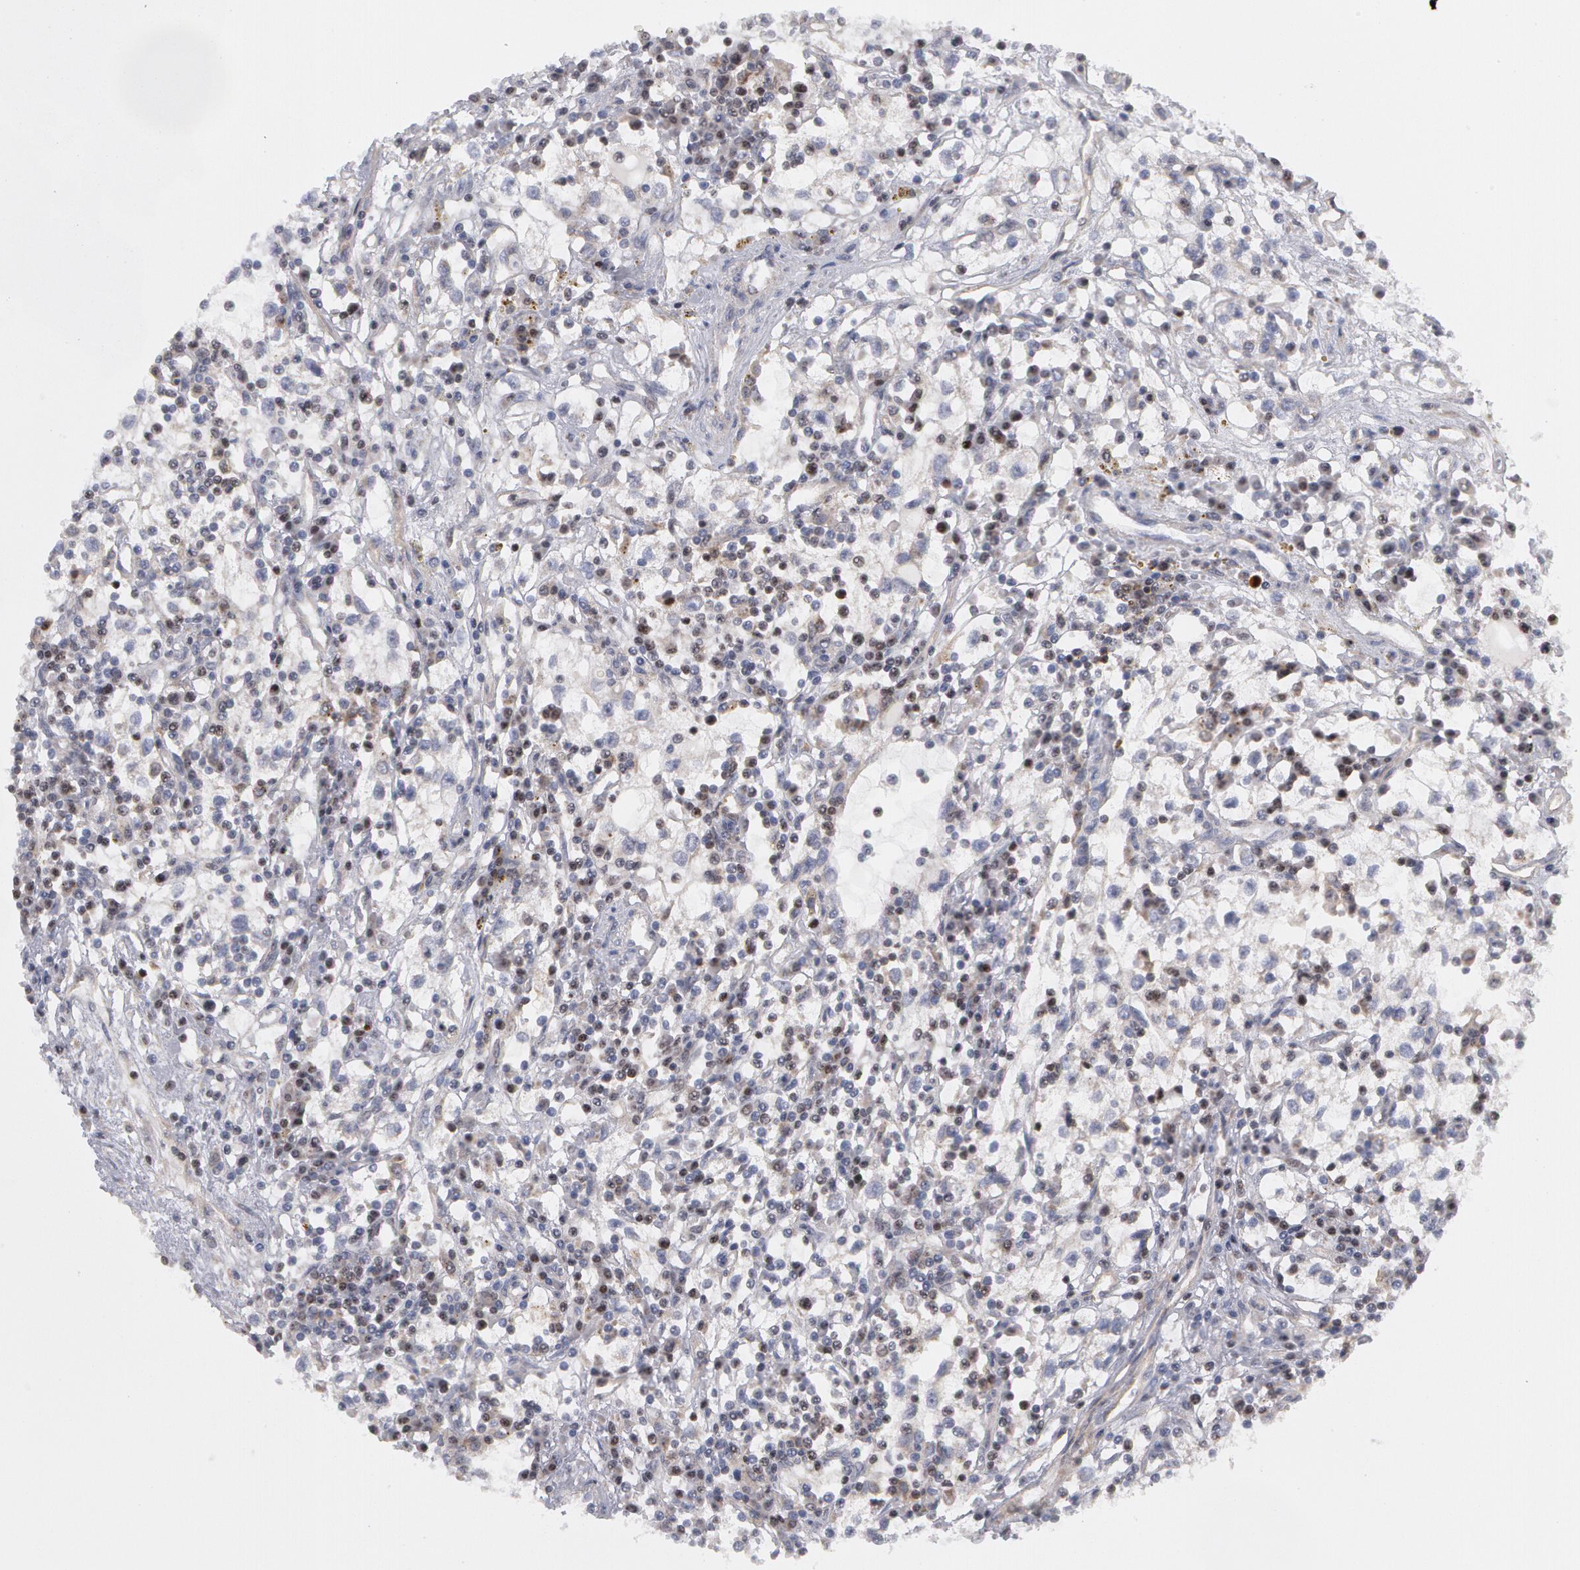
{"staining": {"intensity": "negative", "quantity": "none", "location": "none"}, "tissue": "renal cancer", "cell_type": "Tumor cells", "image_type": "cancer", "snomed": [{"axis": "morphology", "description": "Adenocarcinoma, NOS"}, {"axis": "topography", "description": "Kidney"}], "caption": "DAB immunohistochemical staining of renal cancer (adenocarcinoma) demonstrates no significant positivity in tumor cells.", "gene": "ERBB2", "patient": {"sex": "male", "age": 82}}